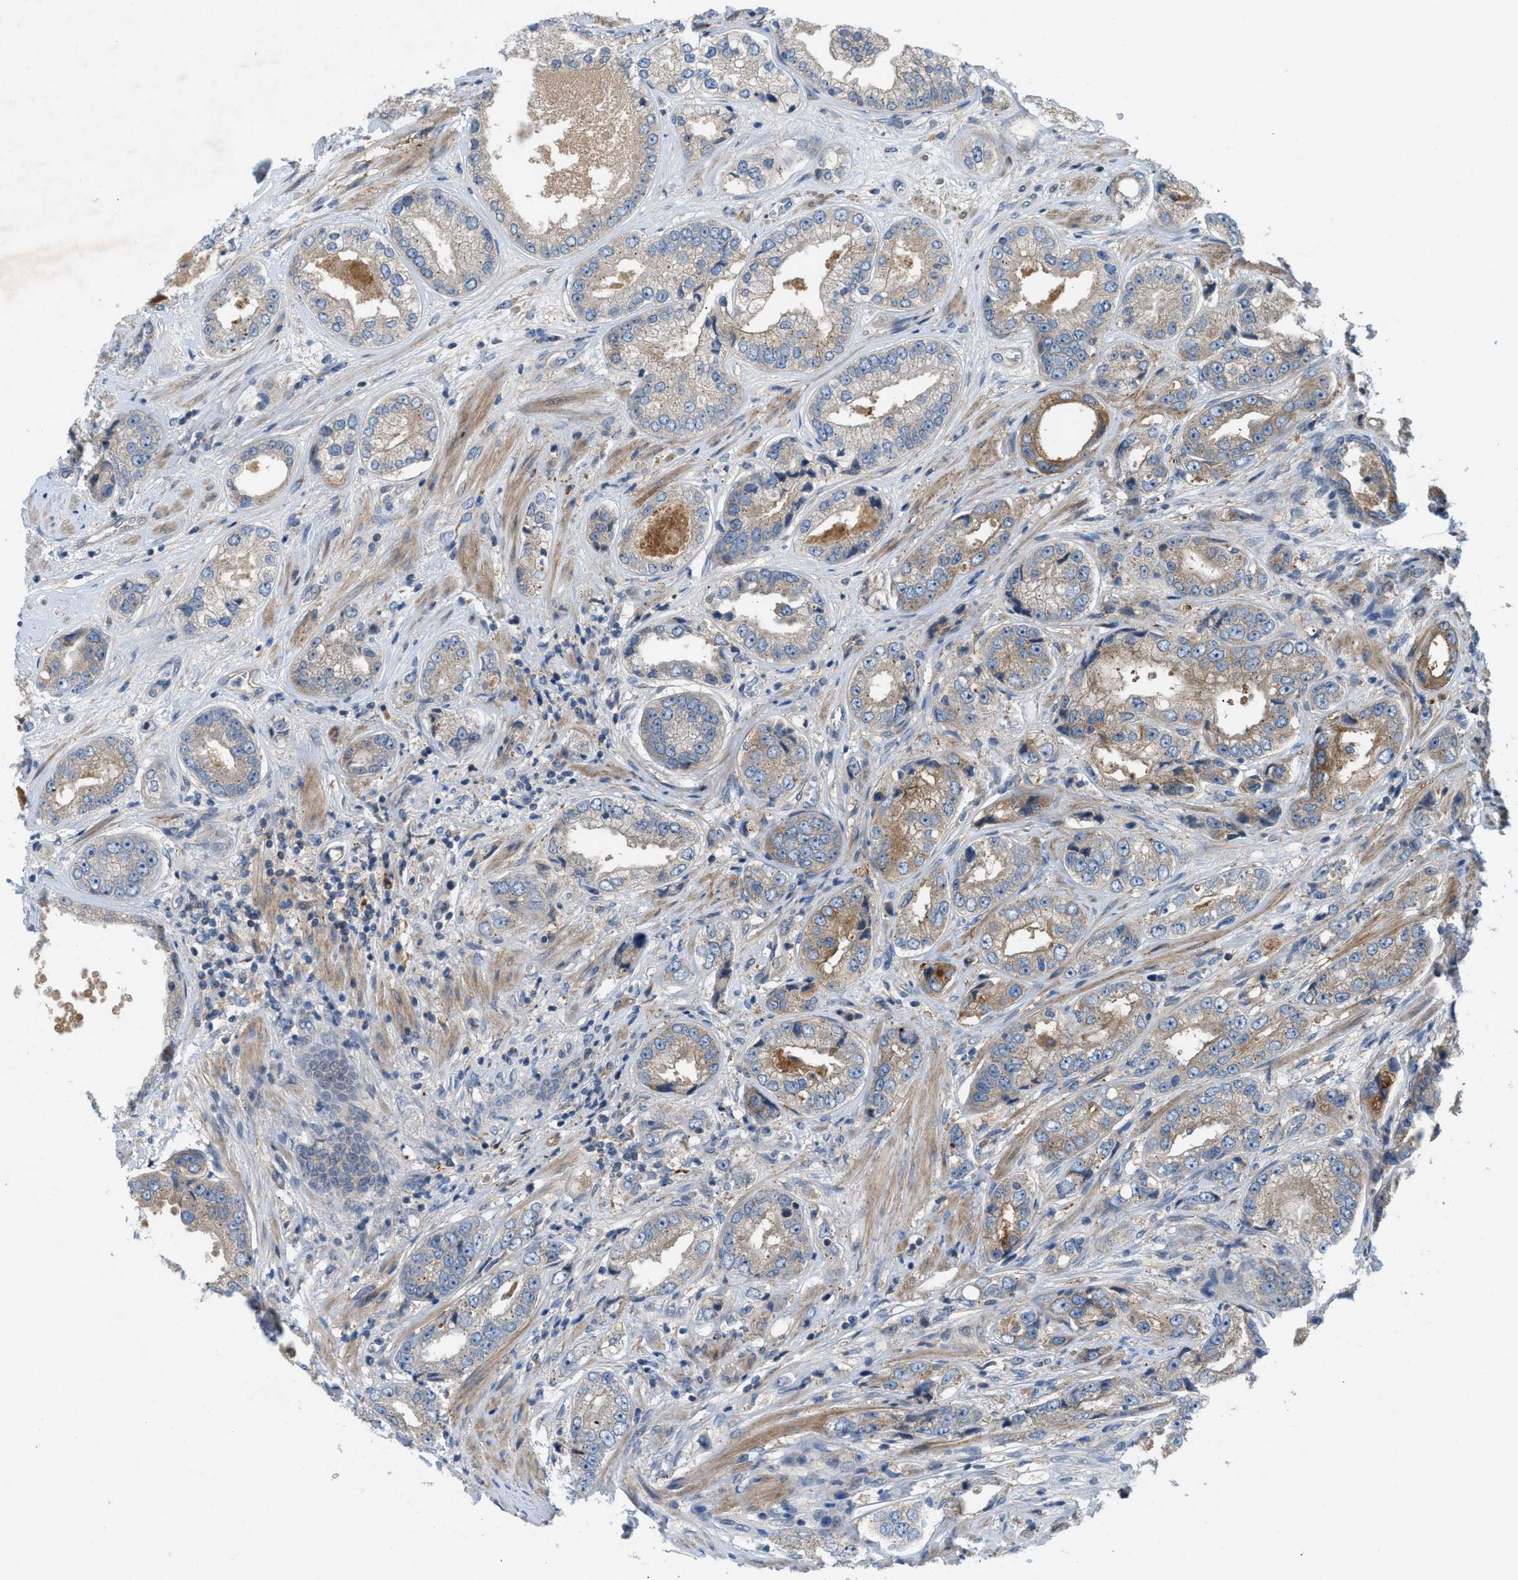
{"staining": {"intensity": "weak", "quantity": "<25%", "location": "cytoplasmic/membranous"}, "tissue": "prostate cancer", "cell_type": "Tumor cells", "image_type": "cancer", "snomed": [{"axis": "morphology", "description": "Adenocarcinoma, High grade"}, {"axis": "topography", "description": "Prostate"}], "caption": "Immunohistochemistry (IHC) of prostate cancer (high-grade adenocarcinoma) demonstrates no expression in tumor cells.", "gene": "CYB5D1", "patient": {"sex": "male", "age": 61}}